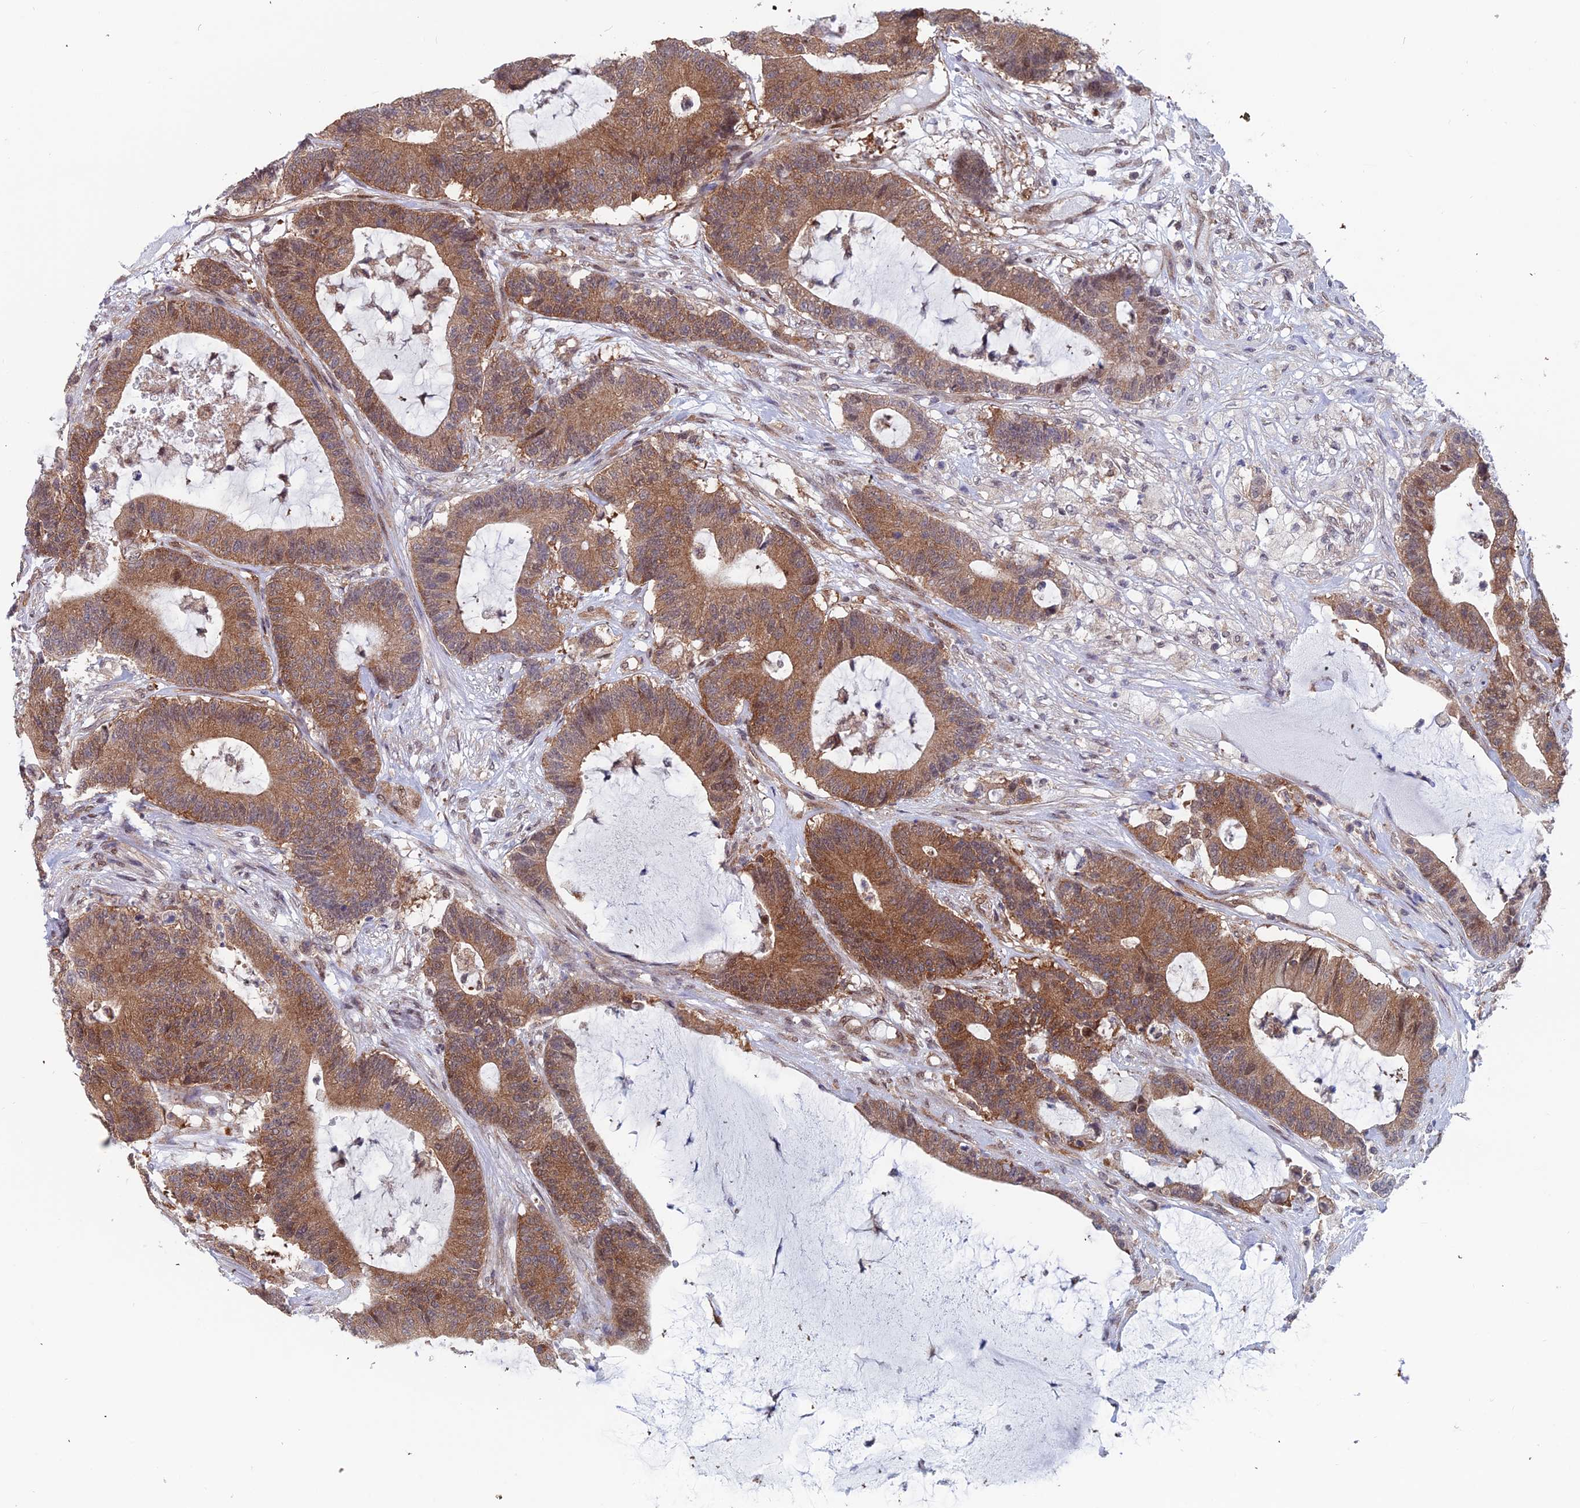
{"staining": {"intensity": "moderate", "quantity": ">75%", "location": "cytoplasmic/membranous,nuclear"}, "tissue": "colorectal cancer", "cell_type": "Tumor cells", "image_type": "cancer", "snomed": [{"axis": "morphology", "description": "Adenocarcinoma, NOS"}, {"axis": "topography", "description": "Colon"}], "caption": "A photomicrograph of human colorectal cancer (adenocarcinoma) stained for a protein displays moderate cytoplasmic/membranous and nuclear brown staining in tumor cells.", "gene": "IGBP1", "patient": {"sex": "female", "age": 84}}